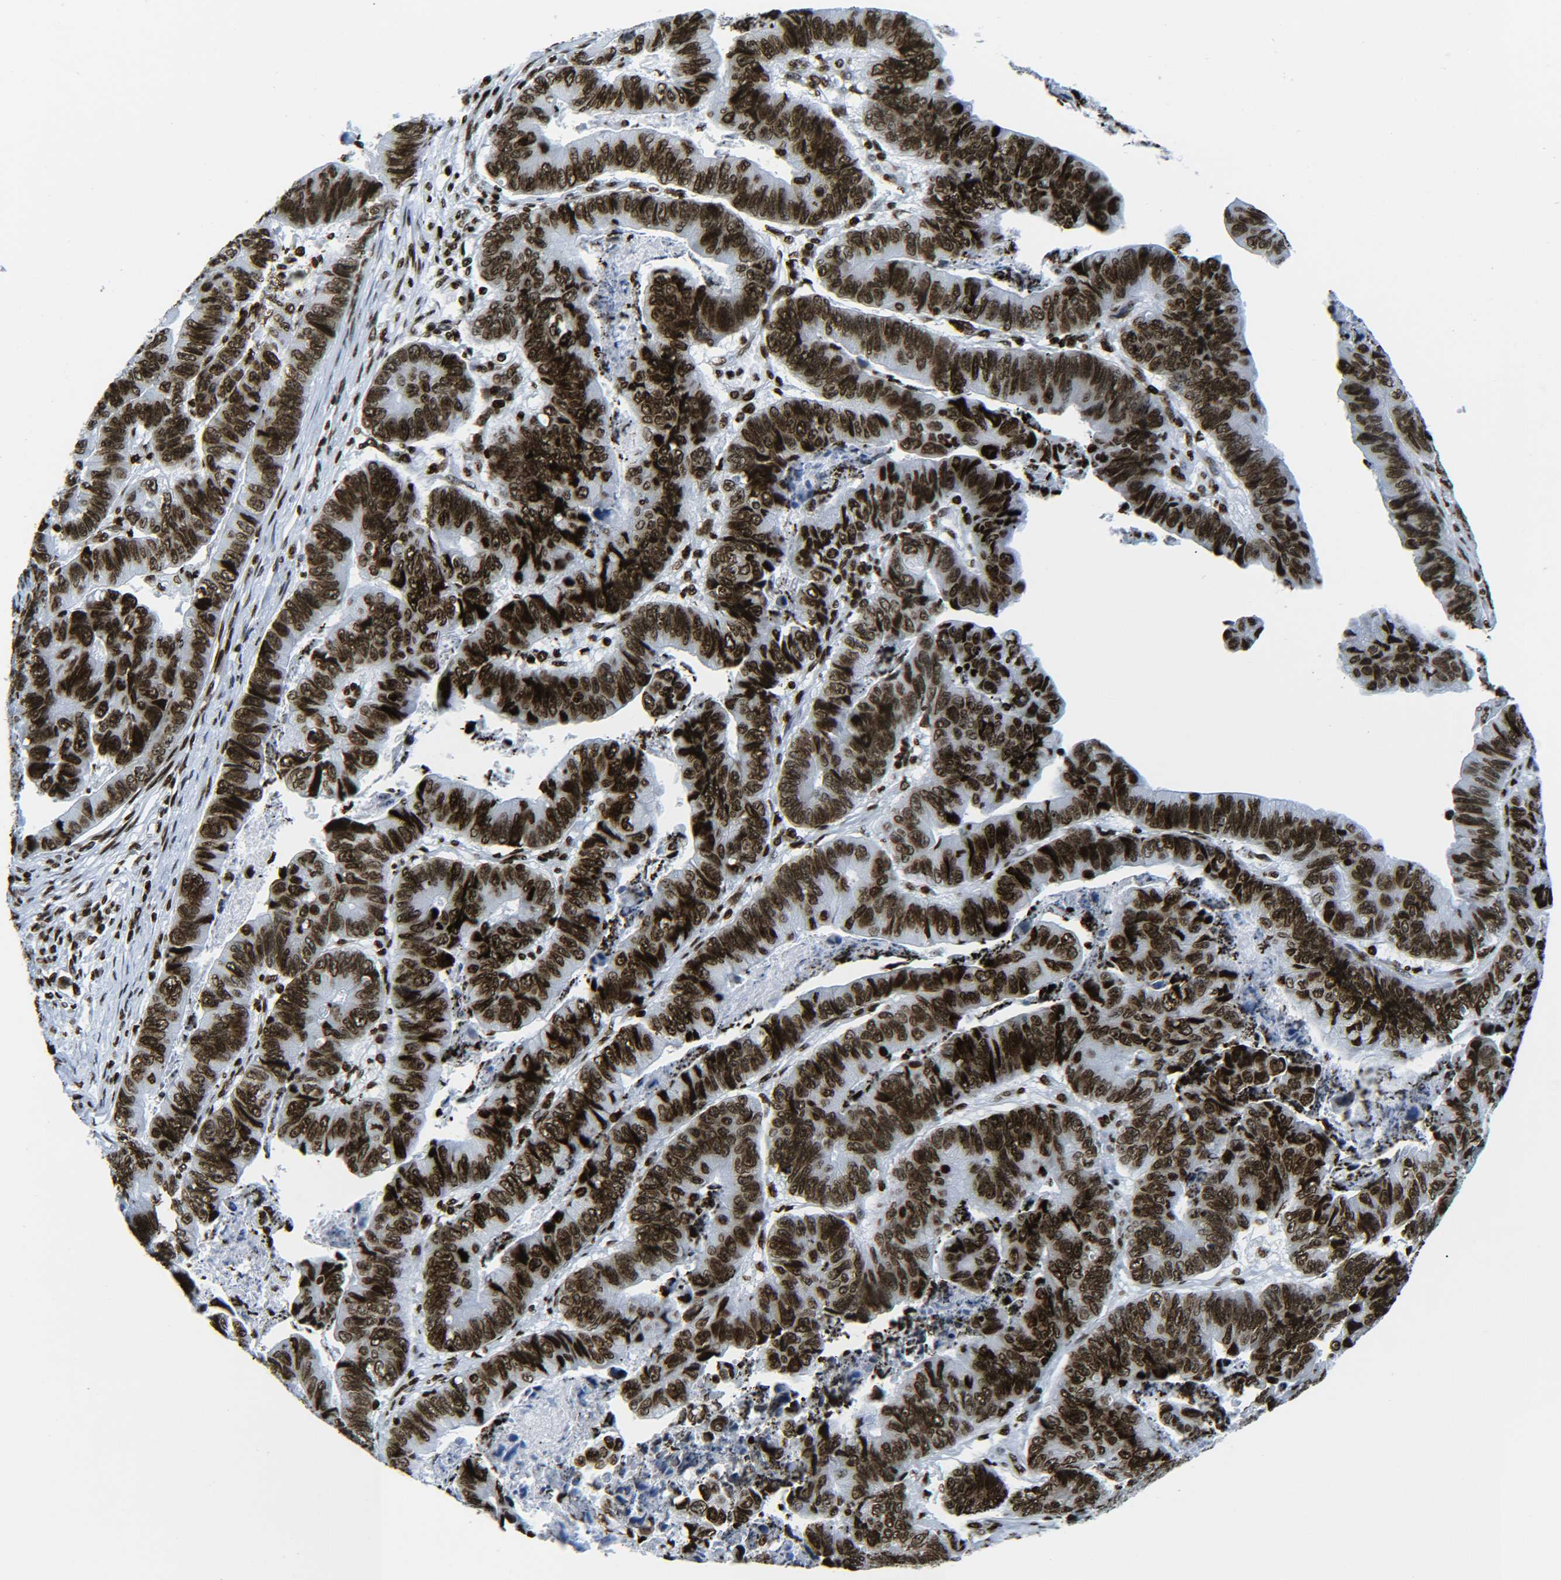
{"staining": {"intensity": "strong", "quantity": ">75%", "location": "nuclear"}, "tissue": "stomach cancer", "cell_type": "Tumor cells", "image_type": "cancer", "snomed": [{"axis": "morphology", "description": "Adenocarcinoma, NOS"}, {"axis": "topography", "description": "Stomach, lower"}], "caption": "This image demonstrates IHC staining of human stomach cancer, with high strong nuclear expression in about >75% of tumor cells.", "gene": "H2AX", "patient": {"sex": "male", "age": 77}}